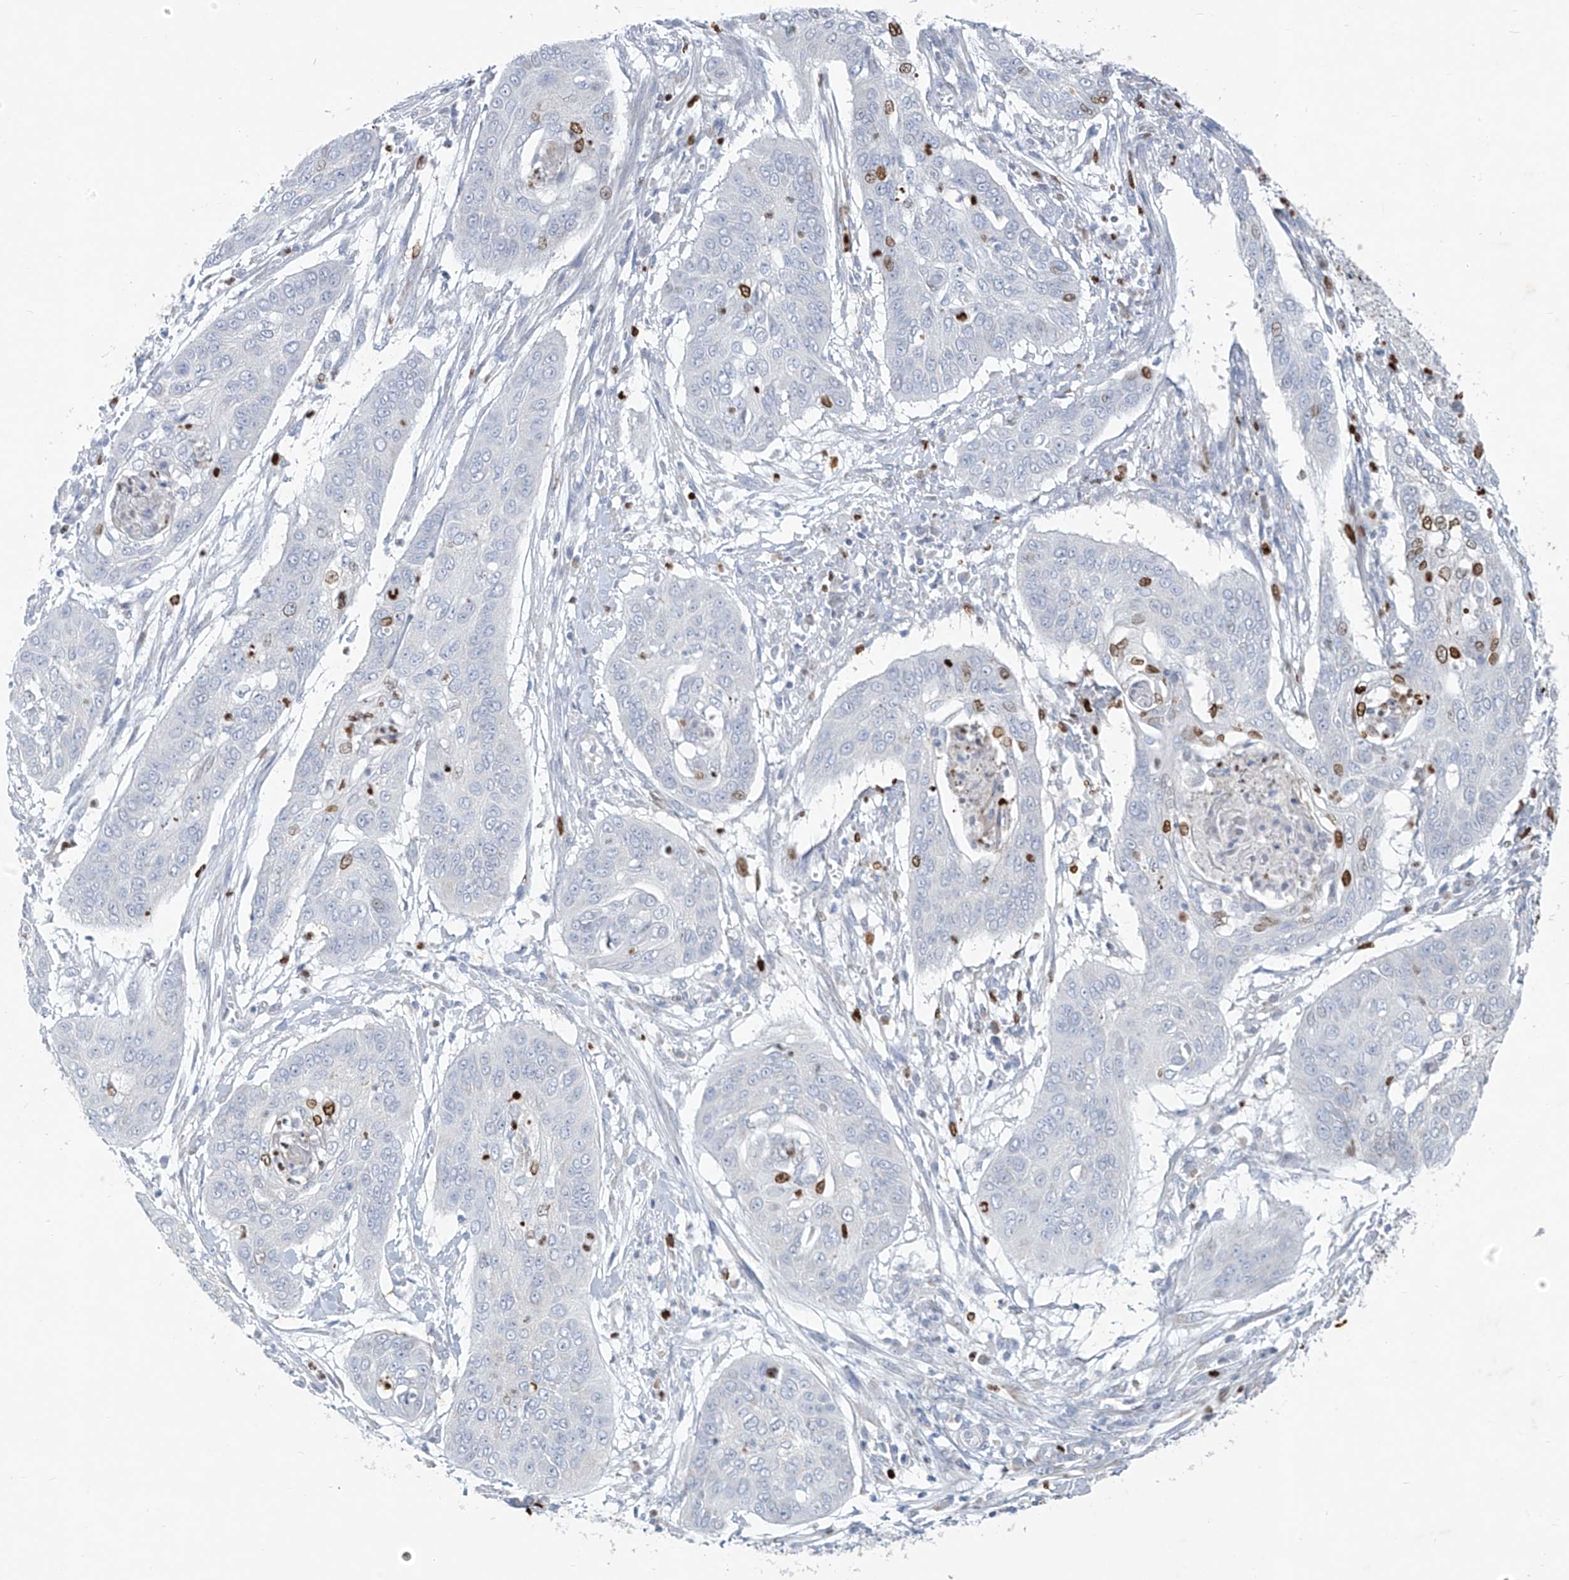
{"staining": {"intensity": "negative", "quantity": "none", "location": "none"}, "tissue": "cervical cancer", "cell_type": "Tumor cells", "image_type": "cancer", "snomed": [{"axis": "morphology", "description": "Squamous cell carcinoma, NOS"}, {"axis": "topography", "description": "Cervix"}], "caption": "Human cervical cancer (squamous cell carcinoma) stained for a protein using immunohistochemistry demonstrates no staining in tumor cells.", "gene": "CX3CR1", "patient": {"sex": "female", "age": 39}}